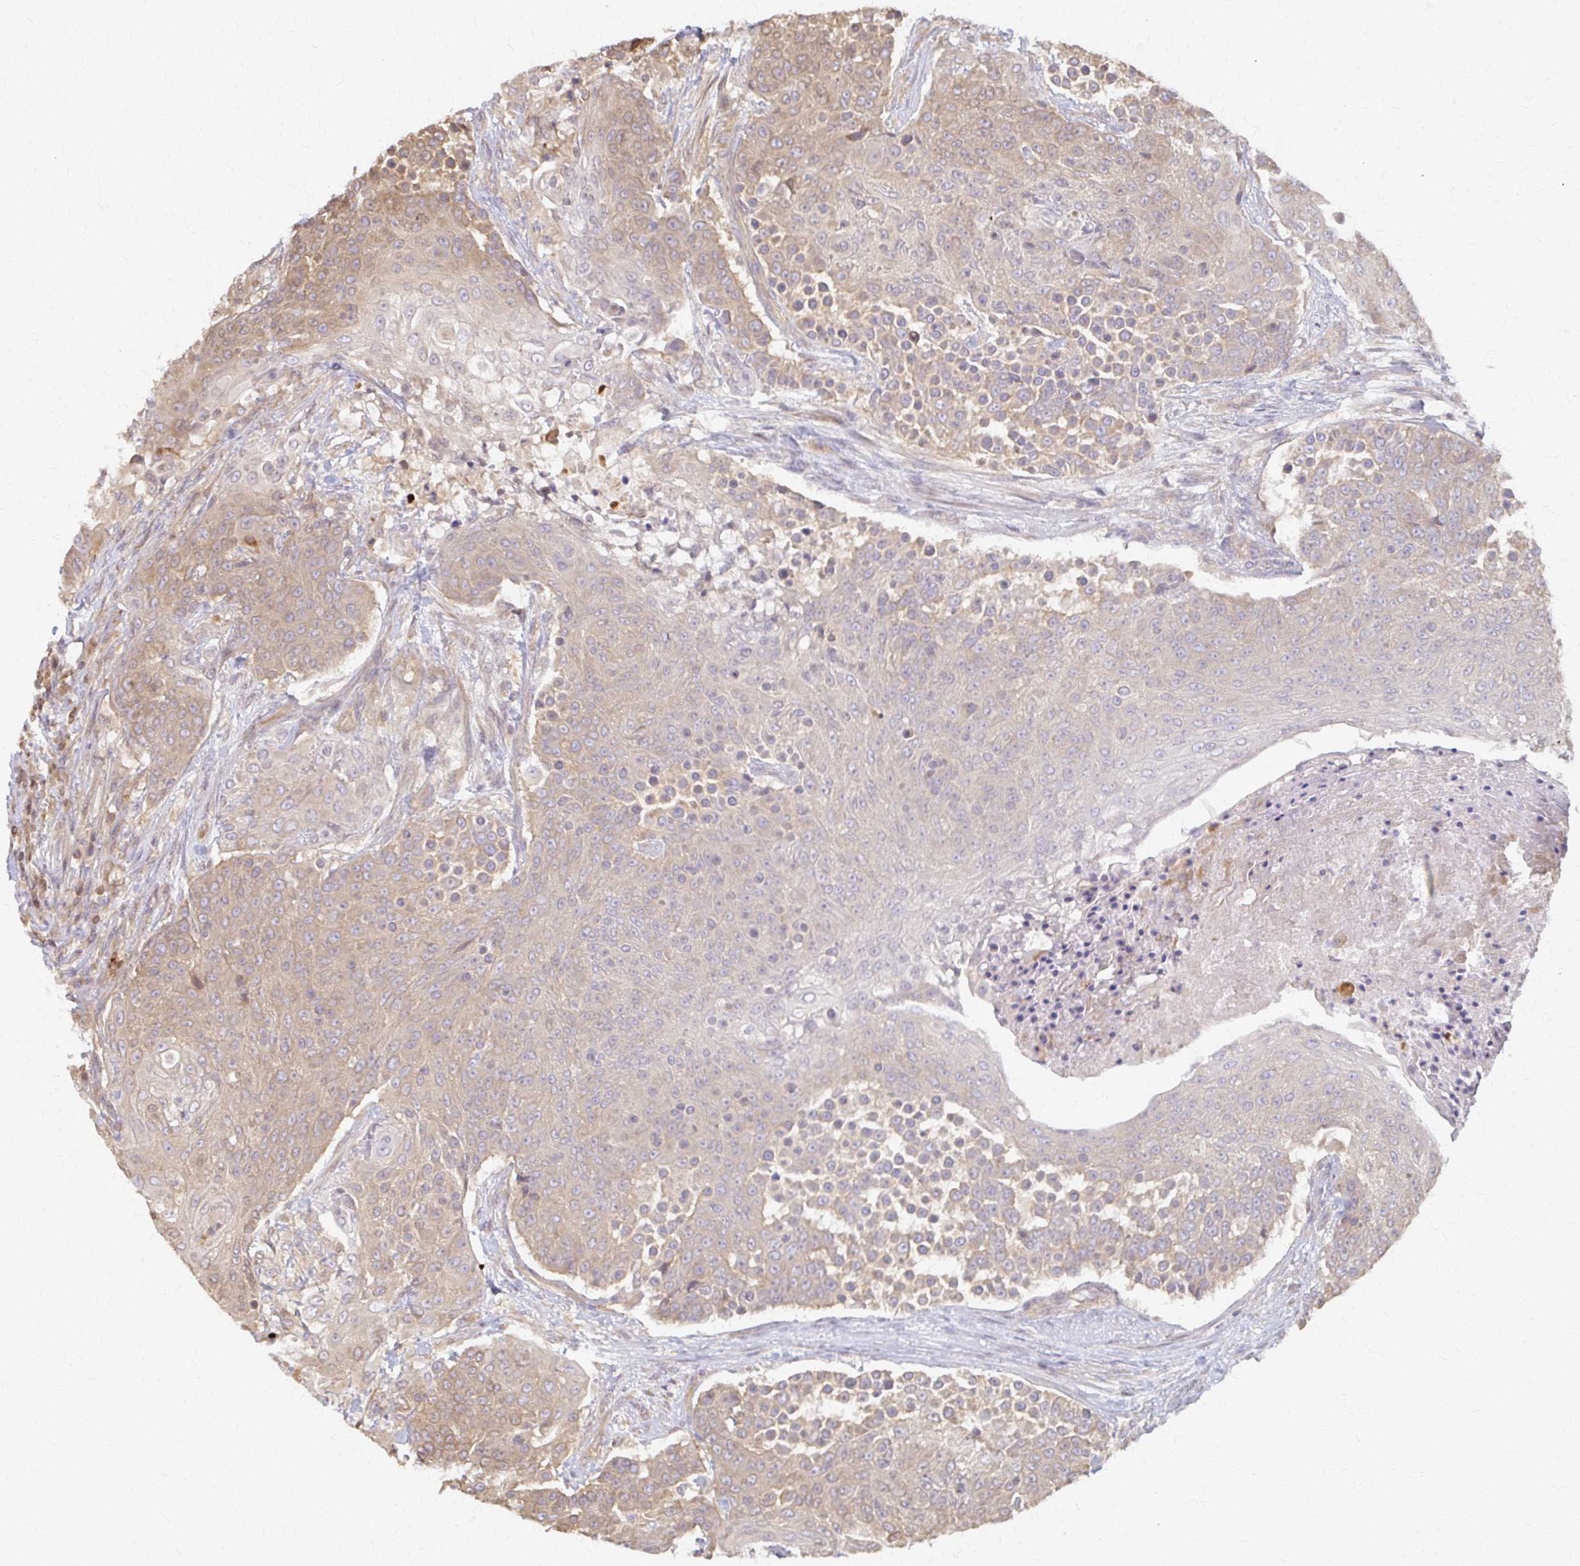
{"staining": {"intensity": "weak", "quantity": "25%-75%", "location": "cytoplasmic/membranous"}, "tissue": "urothelial cancer", "cell_type": "Tumor cells", "image_type": "cancer", "snomed": [{"axis": "morphology", "description": "Urothelial carcinoma, High grade"}, {"axis": "topography", "description": "Urinary bladder"}], "caption": "Urothelial carcinoma (high-grade) was stained to show a protein in brown. There is low levels of weak cytoplasmic/membranous expression in approximately 25%-75% of tumor cells.", "gene": "ARHGAP35", "patient": {"sex": "female", "age": 63}}